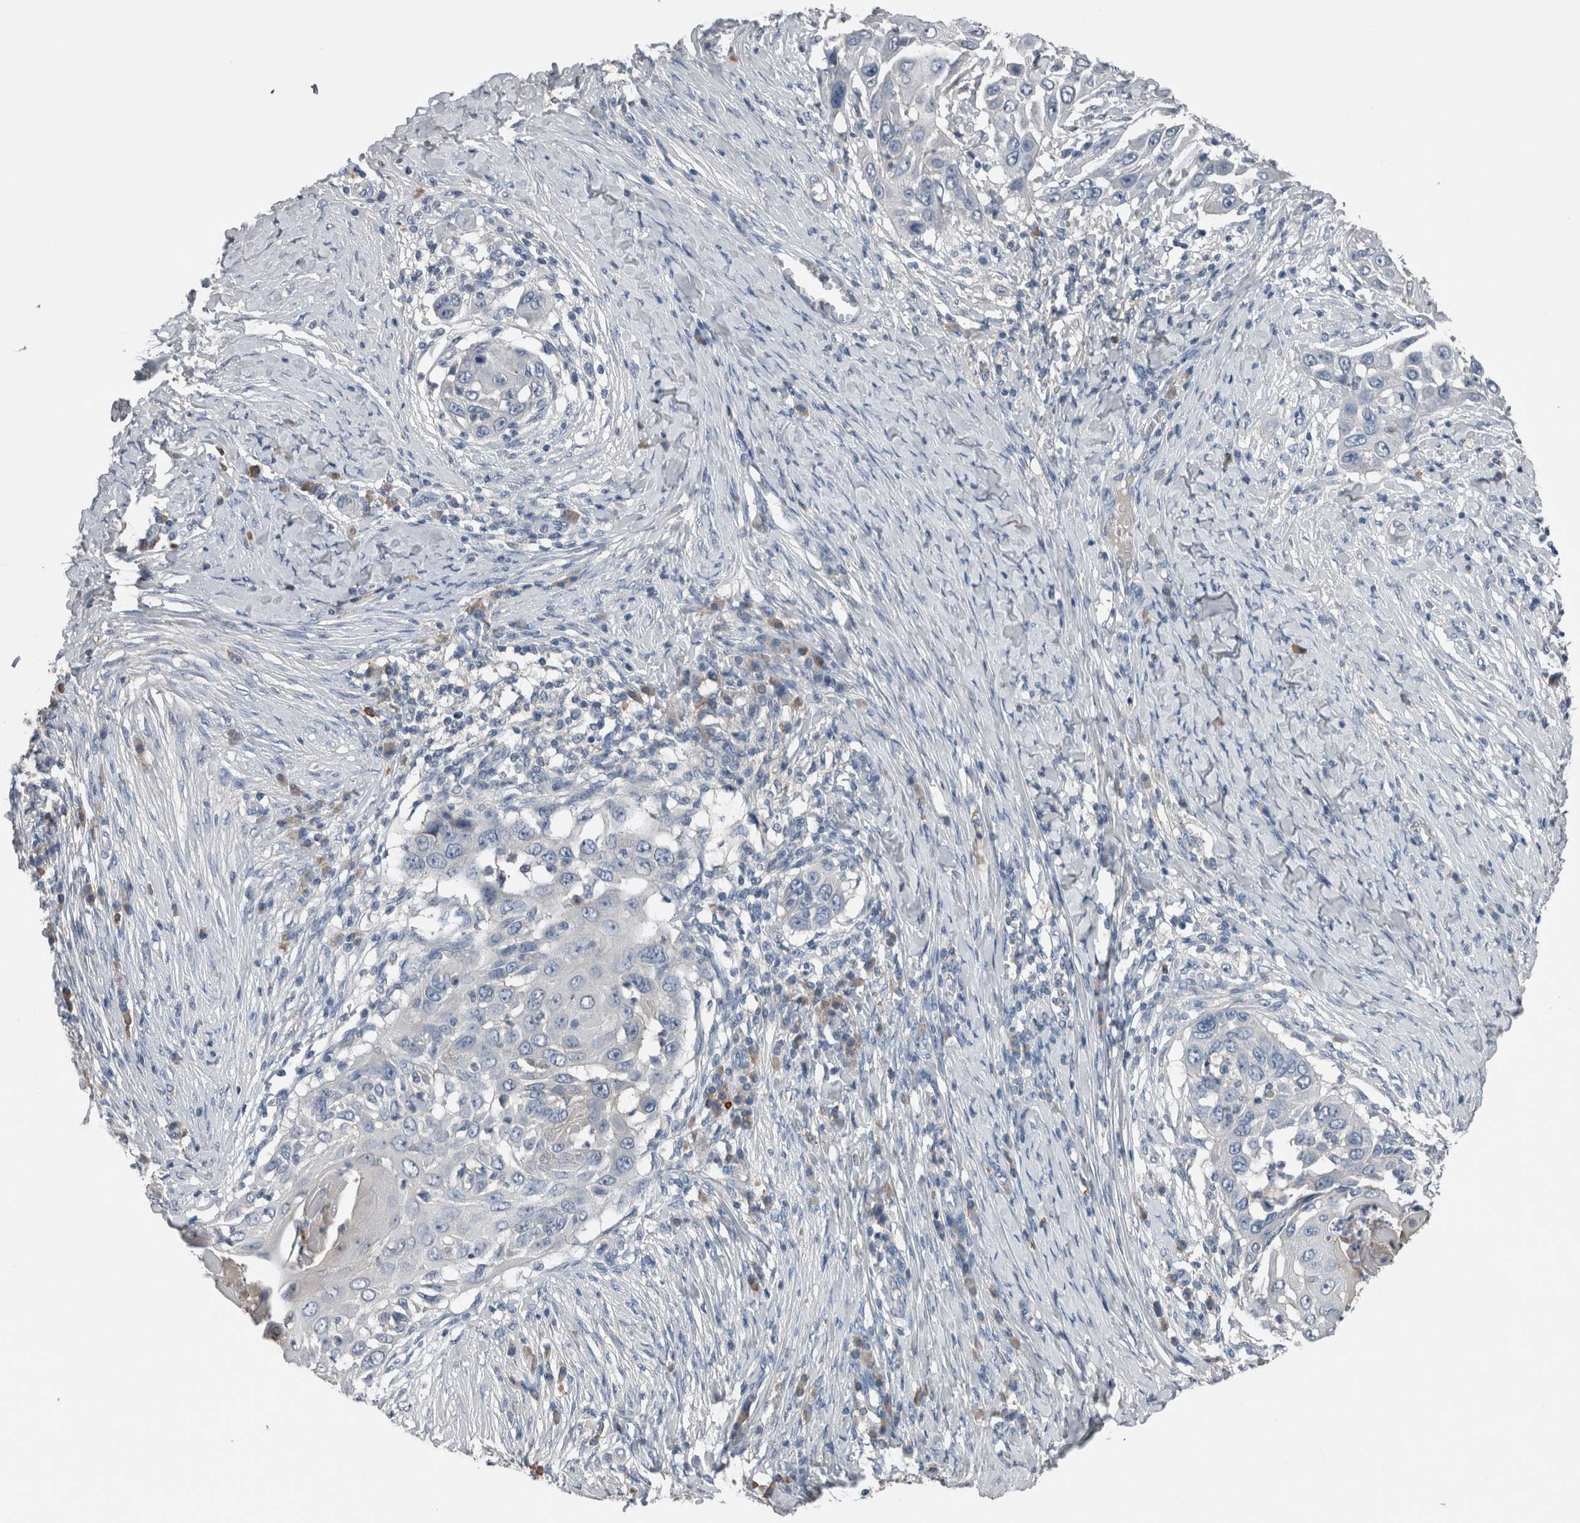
{"staining": {"intensity": "negative", "quantity": "none", "location": "none"}, "tissue": "skin cancer", "cell_type": "Tumor cells", "image_type": "cancer", "snomed": [{"axis": "morphology", "description": "Squamous cell carcinoma, NOS"}, {"axis": "topography", "description": "Skin"}], "caption": "This is an IHC histopathology image of human skin squamous cell carcinoma. There is no staining in tumor cells.", "gene": "CRNN", "patient": {"sex": "female", "age": 44}}